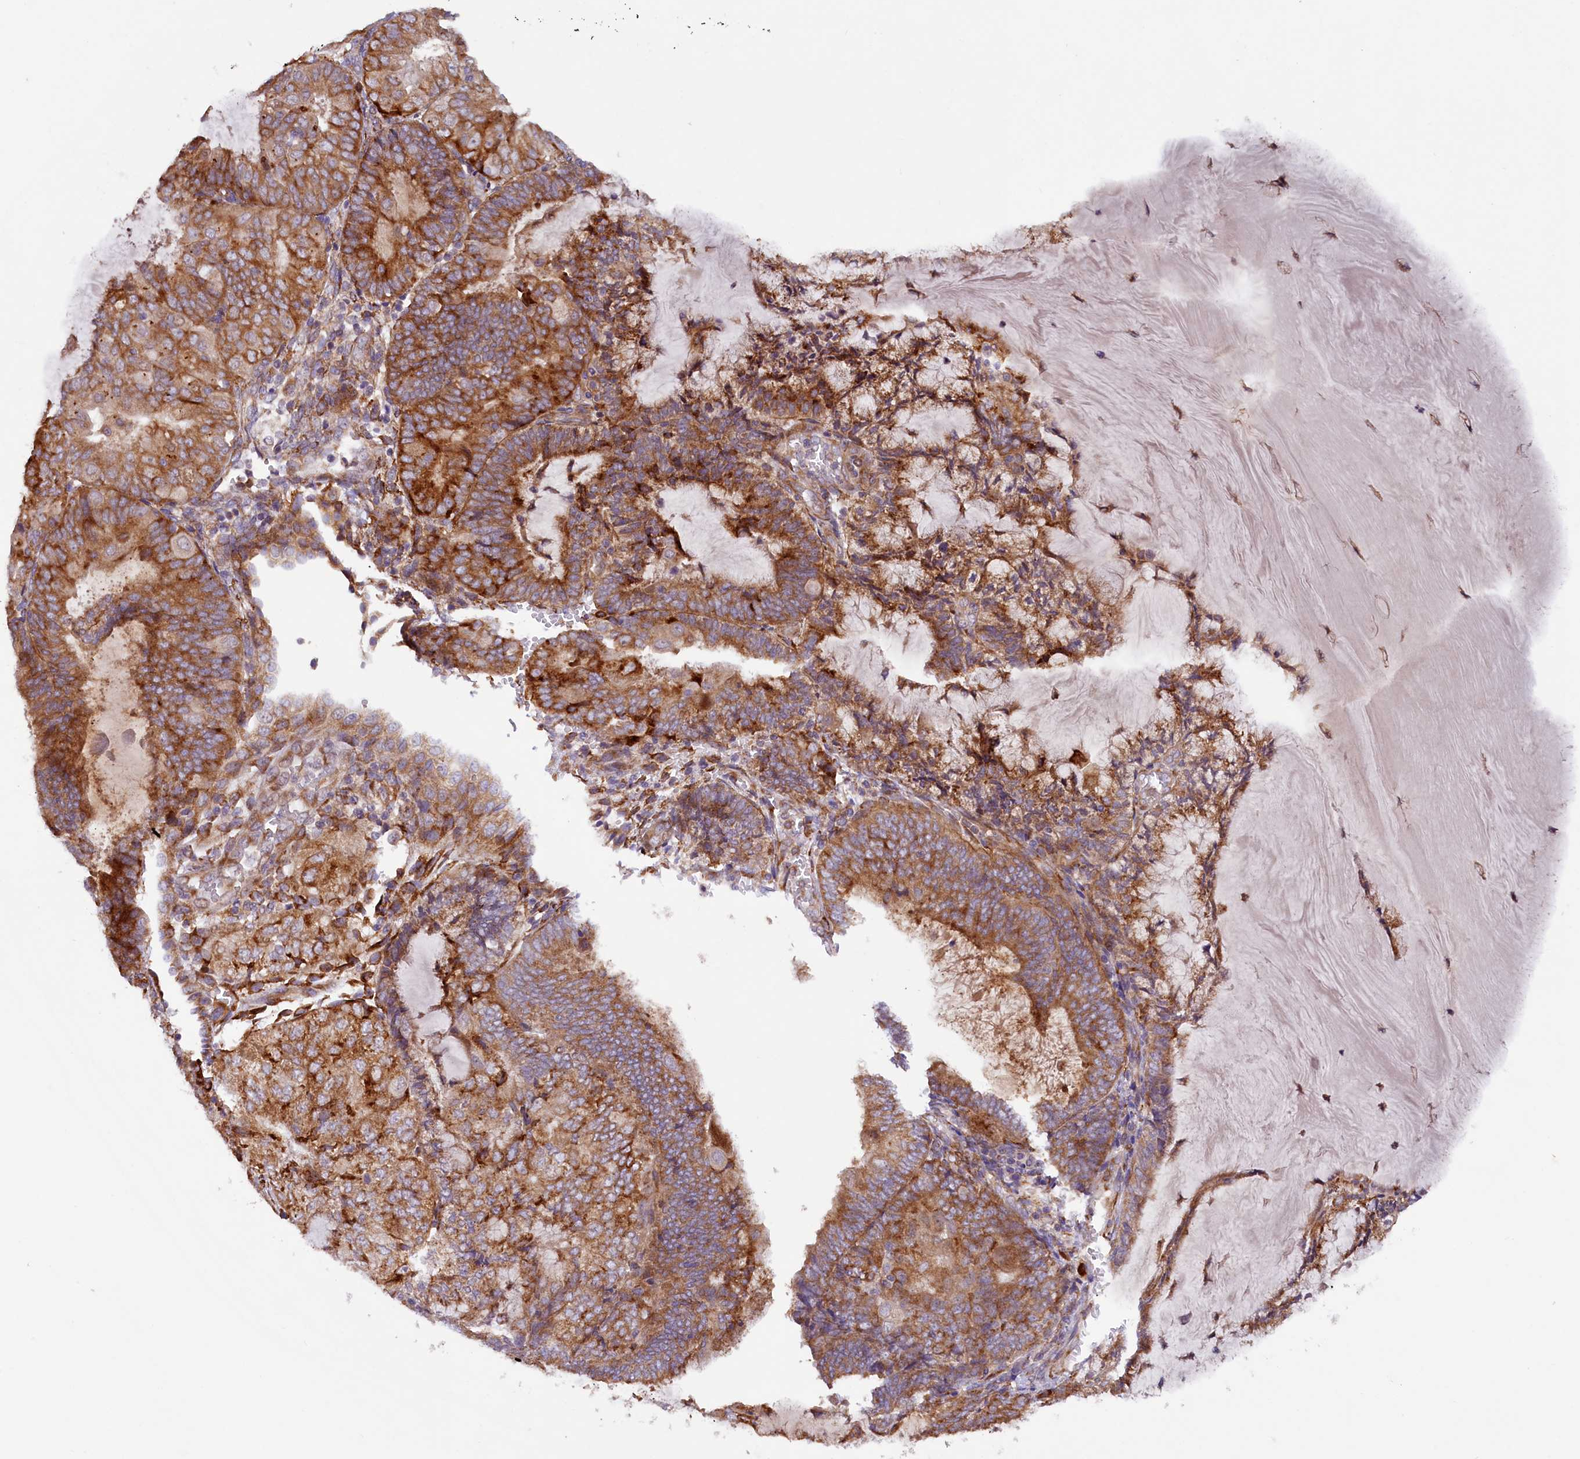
{"staining": {"intensity": "strong", "quantity": ">75%", "location": "cytoplasmic/membranous"}, "tissue": "endometrial cancer", "cell_type": "Tumor cells", "image_type": "cancer", "snomed": [{"axis": "morphology", "description": "Adenocarcinoma, NOS"}, {"axis": "topography", "description": "Endometrium"}], "caption": "Tumor cells exhibit strong cytoplasmic/membranous staining in about >75% of cells in endometrial cancer. Nuclei are stained in blue.", "gene": "SSC5D", "patient": {"sex": "female", "age": 81}}